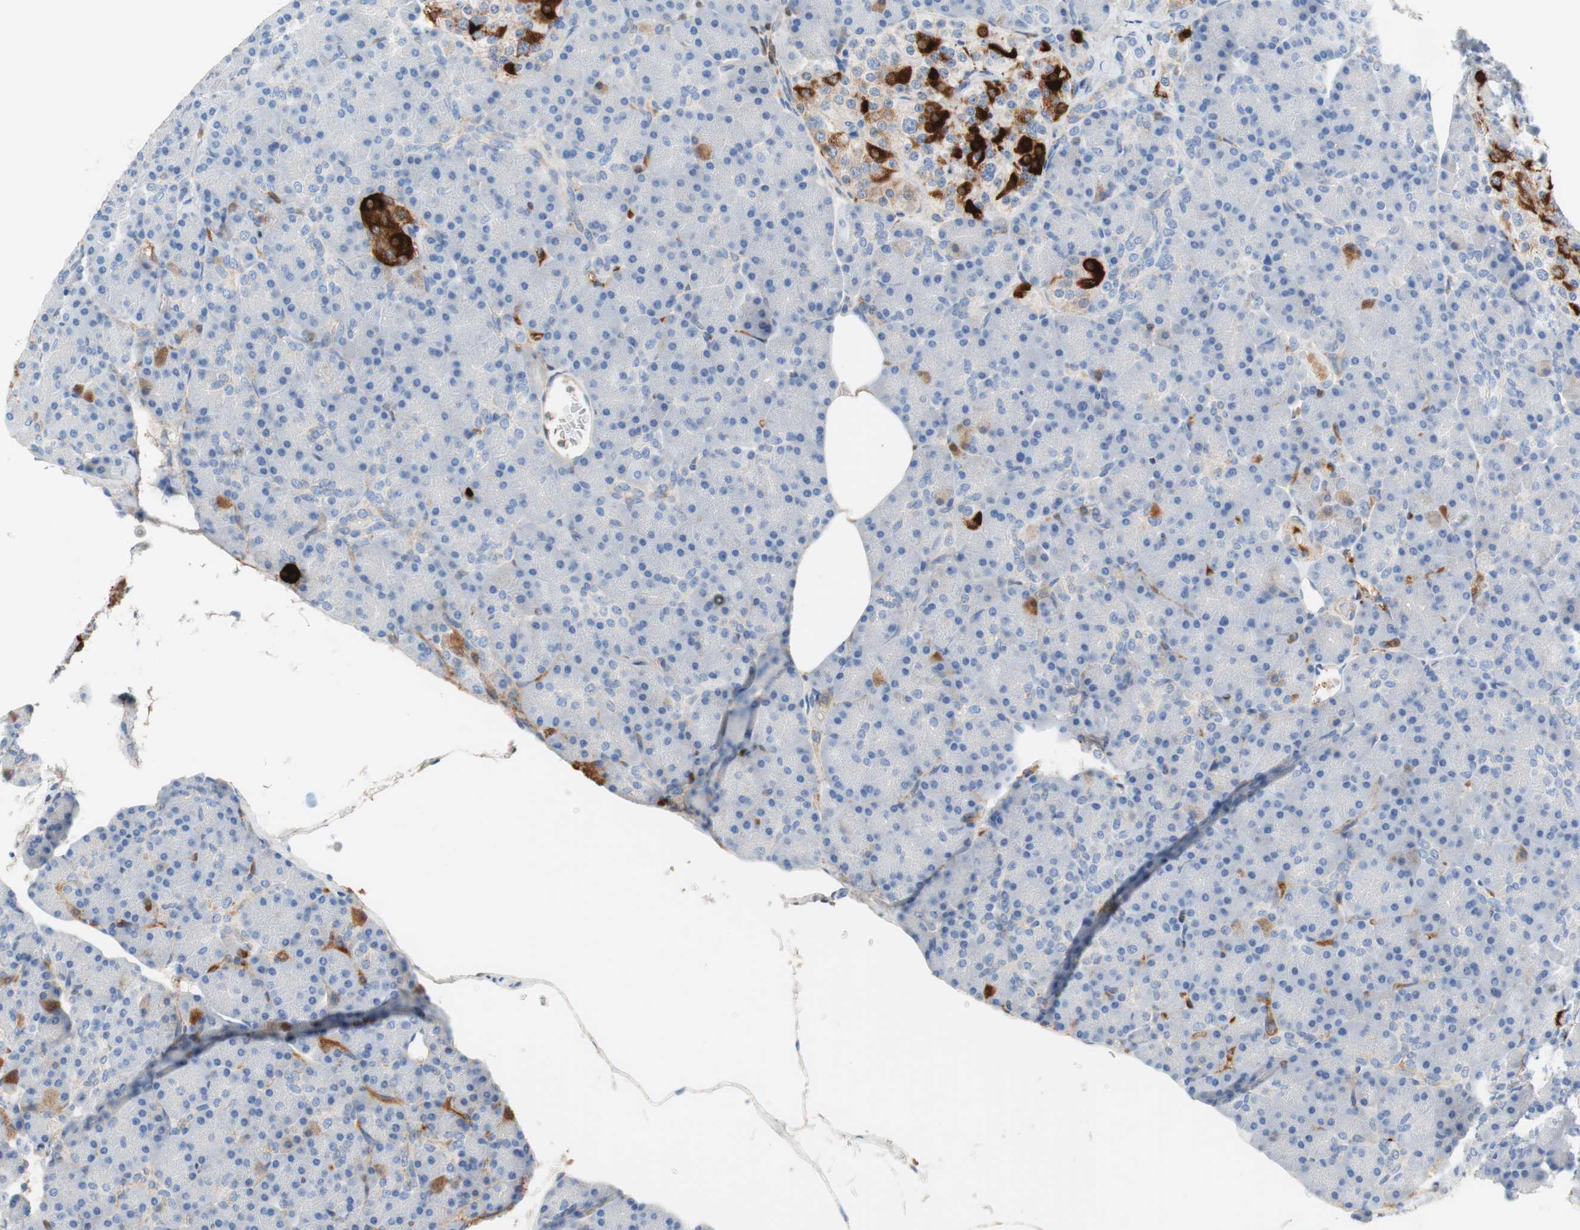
{"staining": {"intensity": "negative", "quantity": "none", "location": "none"}, "tissue": "pancreas", "cell_type": "Exocrine glandular cells", "image_type": "normal", "snomed": [{"axis": "morphology", "description": "Normal tissue, NOS"}, {"axis": "topography", "description": "Pancreas"}], "caption": "Protein analysis of normal pancreas demonstrates no significant expression in exocrine glandular cells. Brightfield microscopy of immunohistochemistry stained with DAB (brown) and hematoxylin (blue), captured at high magnification.", "gene": "RBP4", "patient": {"sex": "female", "age": 43}}